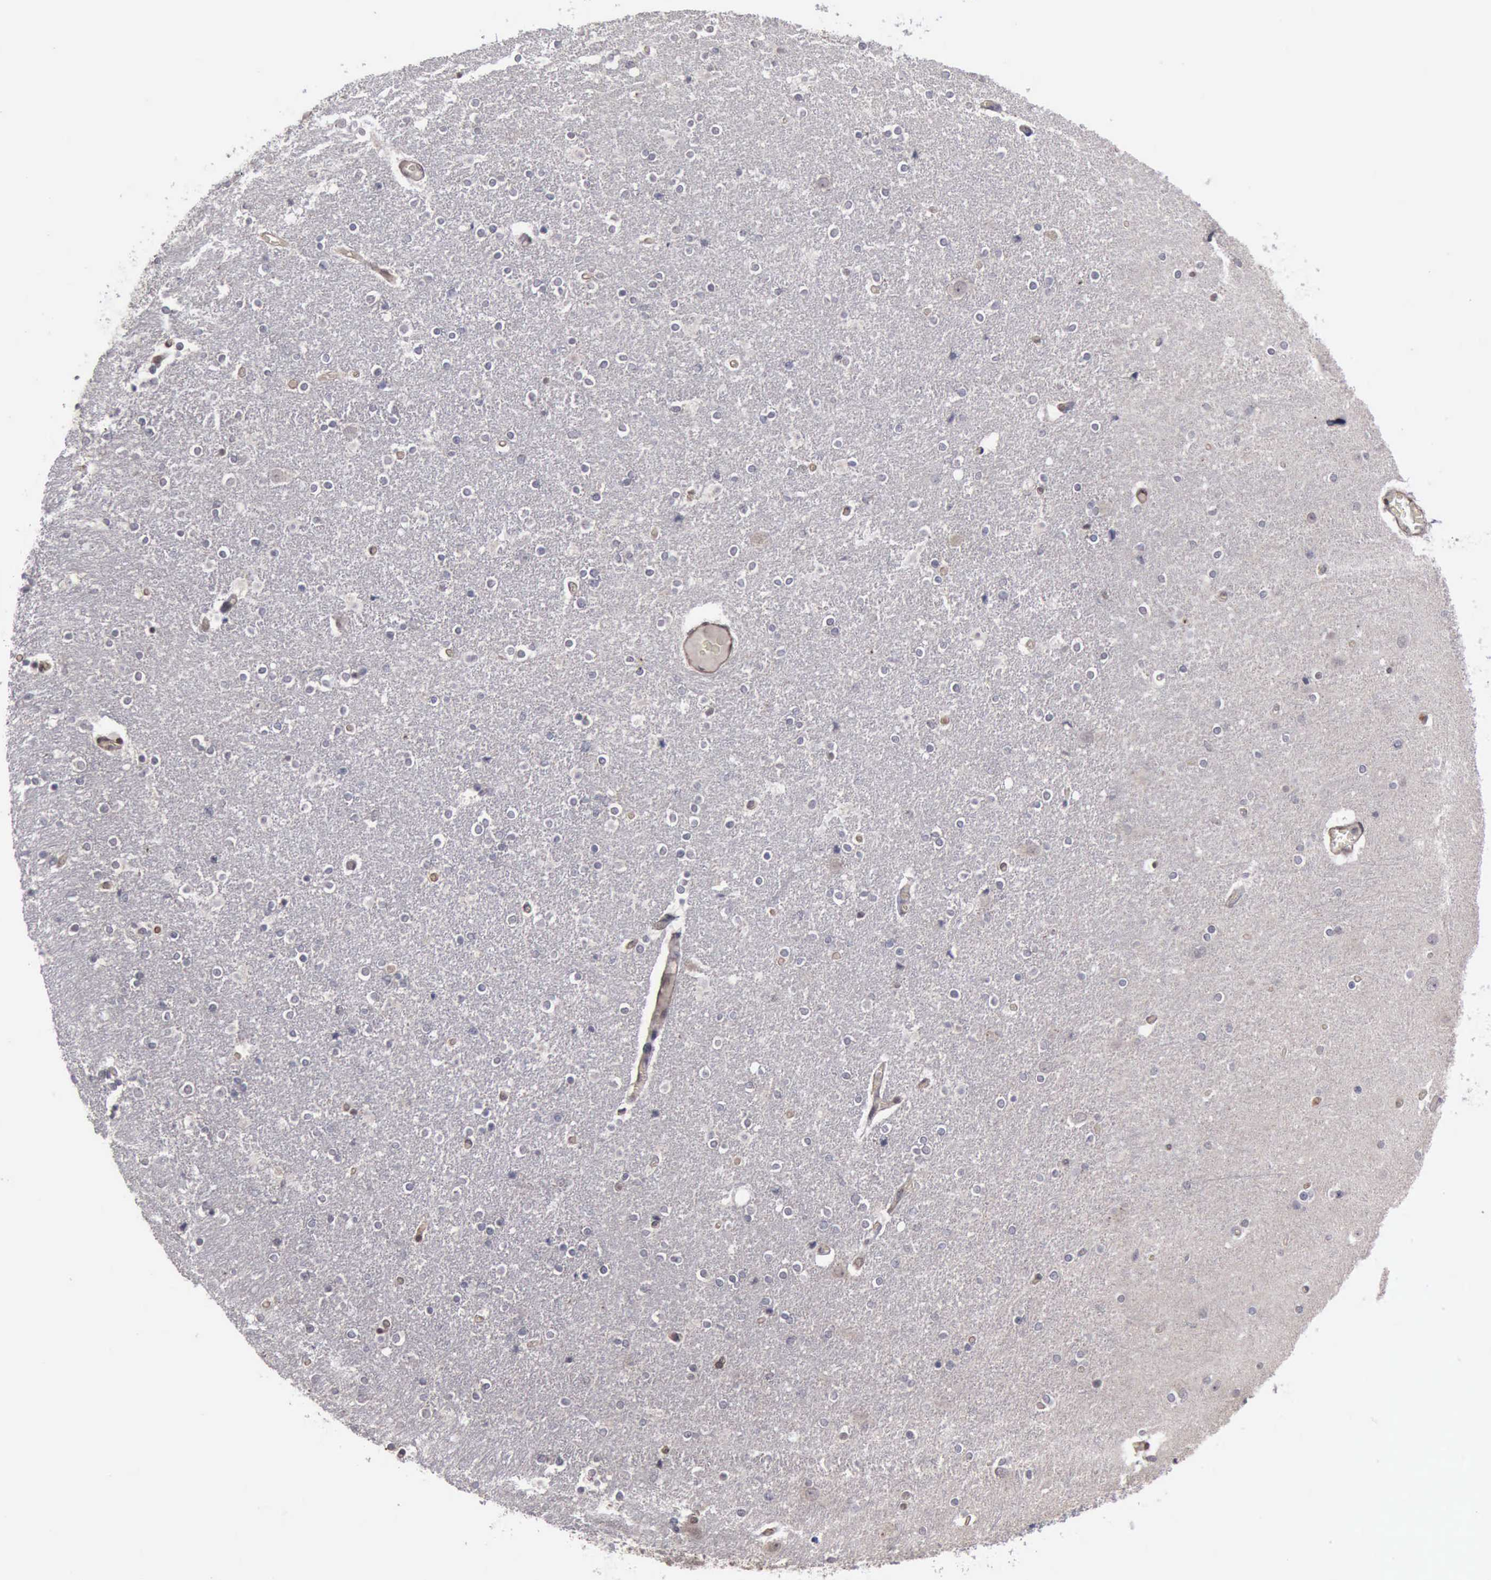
{"staining": {"intensity": "negative", "quantity": "none", "location": "none"}, "tissue": "caudate", "cell_type": "Glial cells", "image_type": "normal", "snomed": [{"axis": "morphology", "description": "Normal tissue, NOS"}, {"axis": "topography", "description": "Lateral ventricle wall"}], "caption": "Photomicrograph shows no protein expression in glial cells of unremarkable caudate. Brightfield microscopy of IHC stained with DAB (brown) and hematoxylin (blue), captured at high magnification.", "gene": "MMP9", "patient": {"sex": "female", "age": 54}}